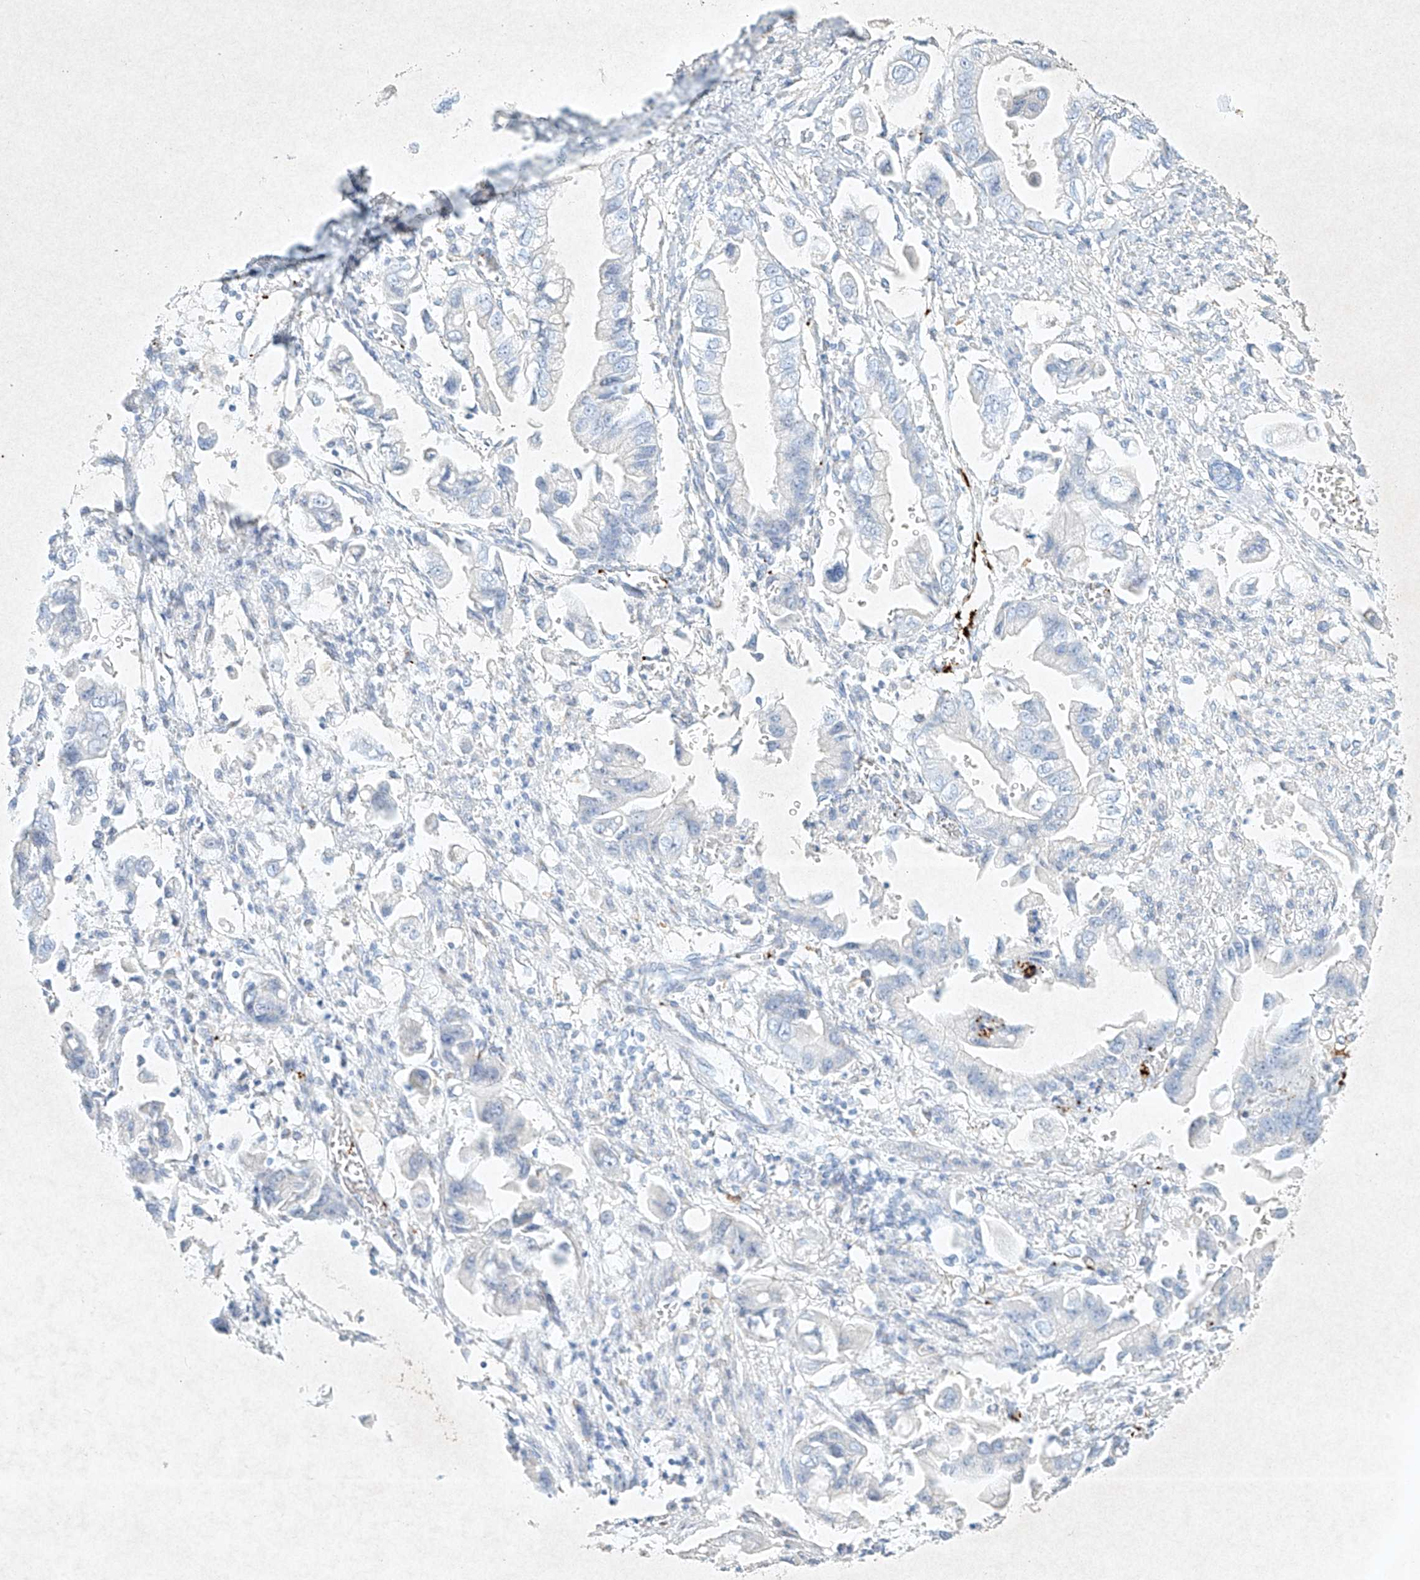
{"staining": {"intensity": "negative", "quantity": "none", "location": "none"}, "tissue": "stomach cancer", "cell_type": "Tumor cells", "image_type": "cancer", "snomed": [{"axis": "morphology", "description": "Adenocarcinoma, NOS"}, {"axis": "topography", "description": "Stomach"}], "caption": "The IHC photomicrograph has no significant staining in tumor cells of stomach cancer (adenocarcinoma) tissue.", "gene": "PLEK", "patient": {"sex": "male", "age": 62}}